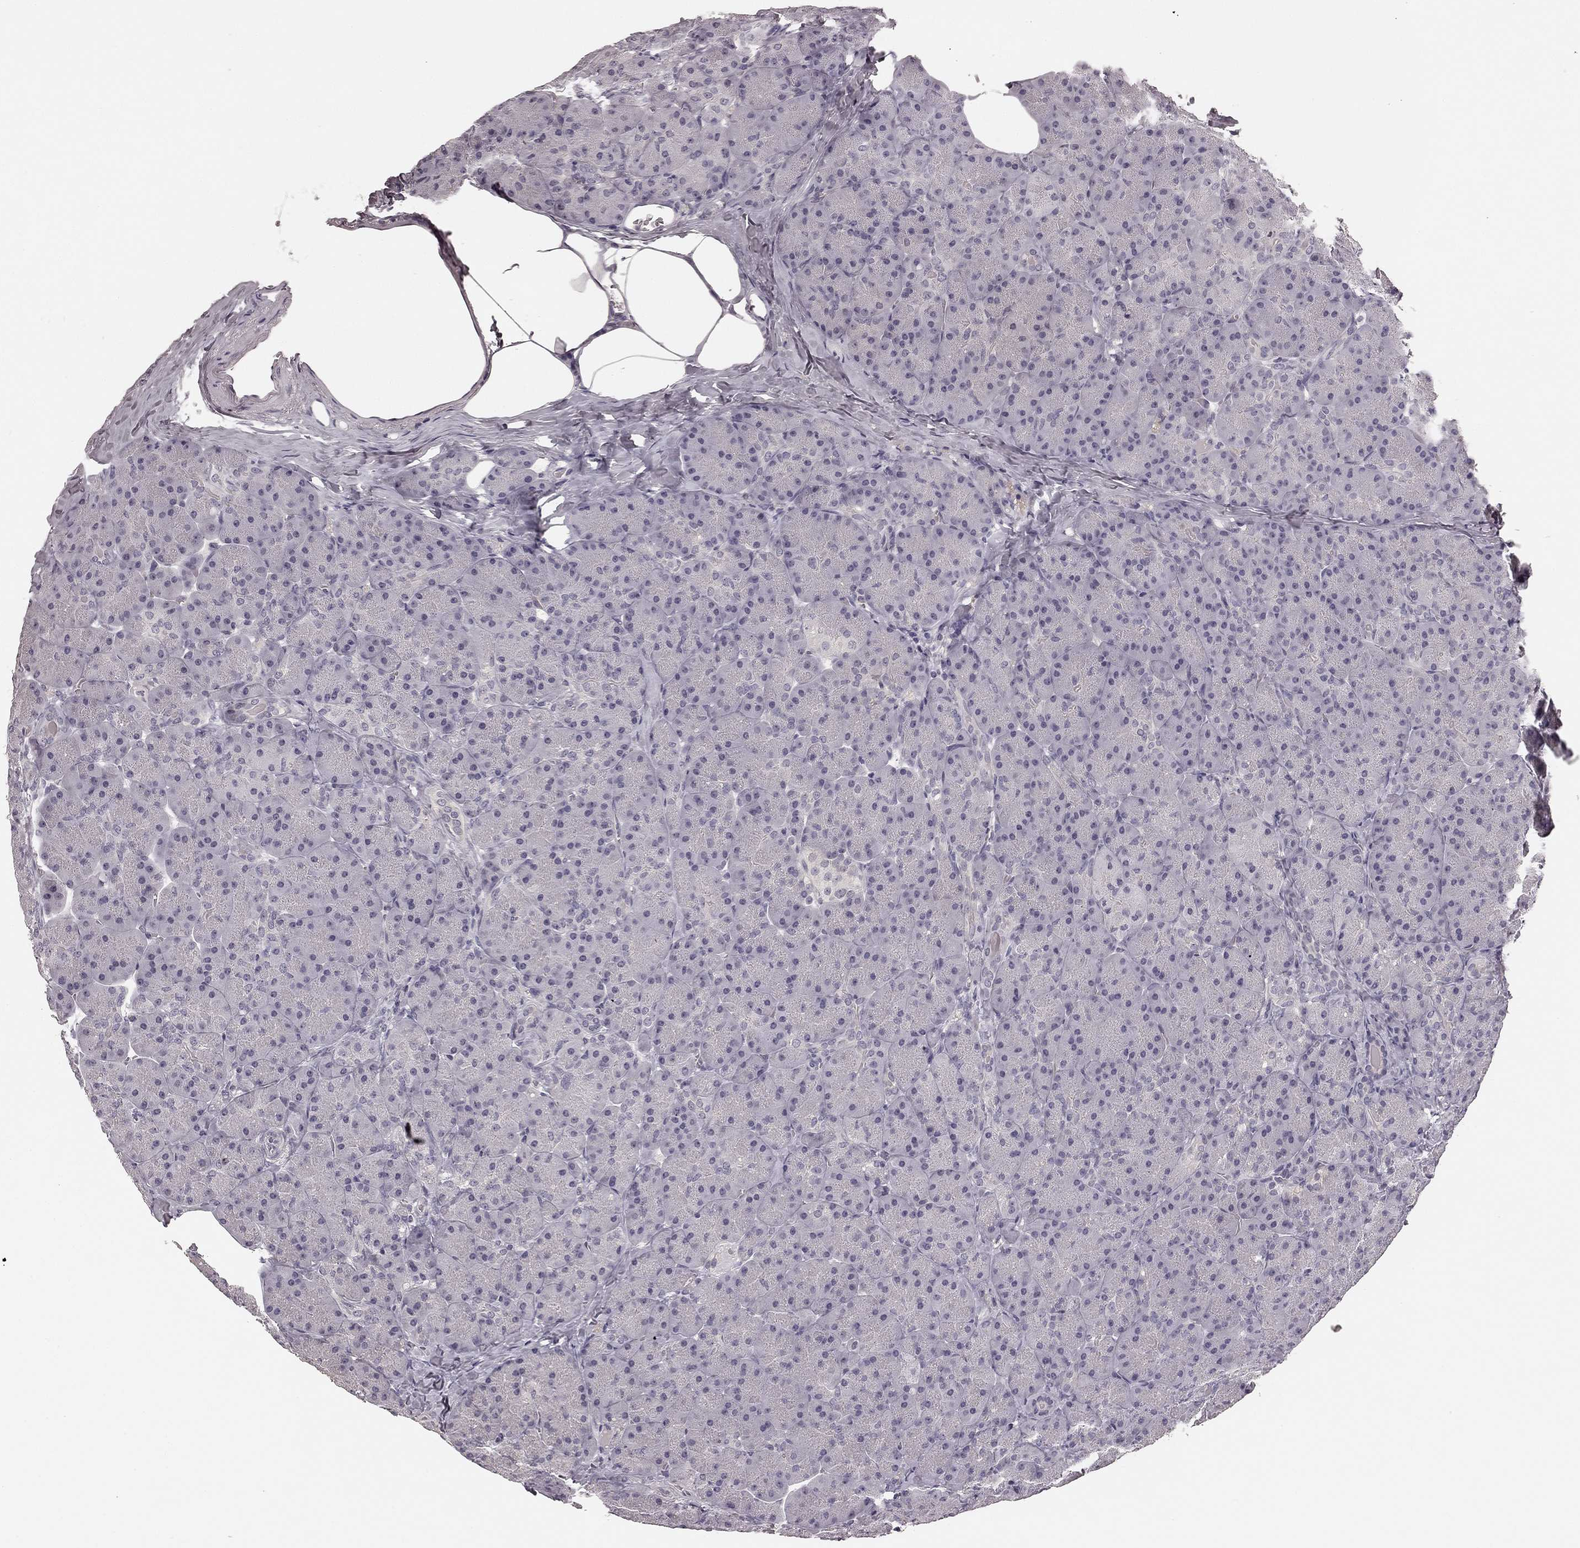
{"staining": {"intensity": "negative", "quantity": "none", "location": "none"}, "tissue": "pancreas", "cell_type": "Exocrine glandular cells", "image_type": "normal", "snomed": [{"axis": "morphology", "description": "Normal tissue, NOS"}, {"axis": "topography", "description": "Pancreas"}], "caption": "Immunohistochemical staining of benign pancreas reveals no significant positivity in exocrine glandular cells. Nuclei are stained in blue.", "gene": "HCN4", "patient": {"sex": "male", "age": 57}}